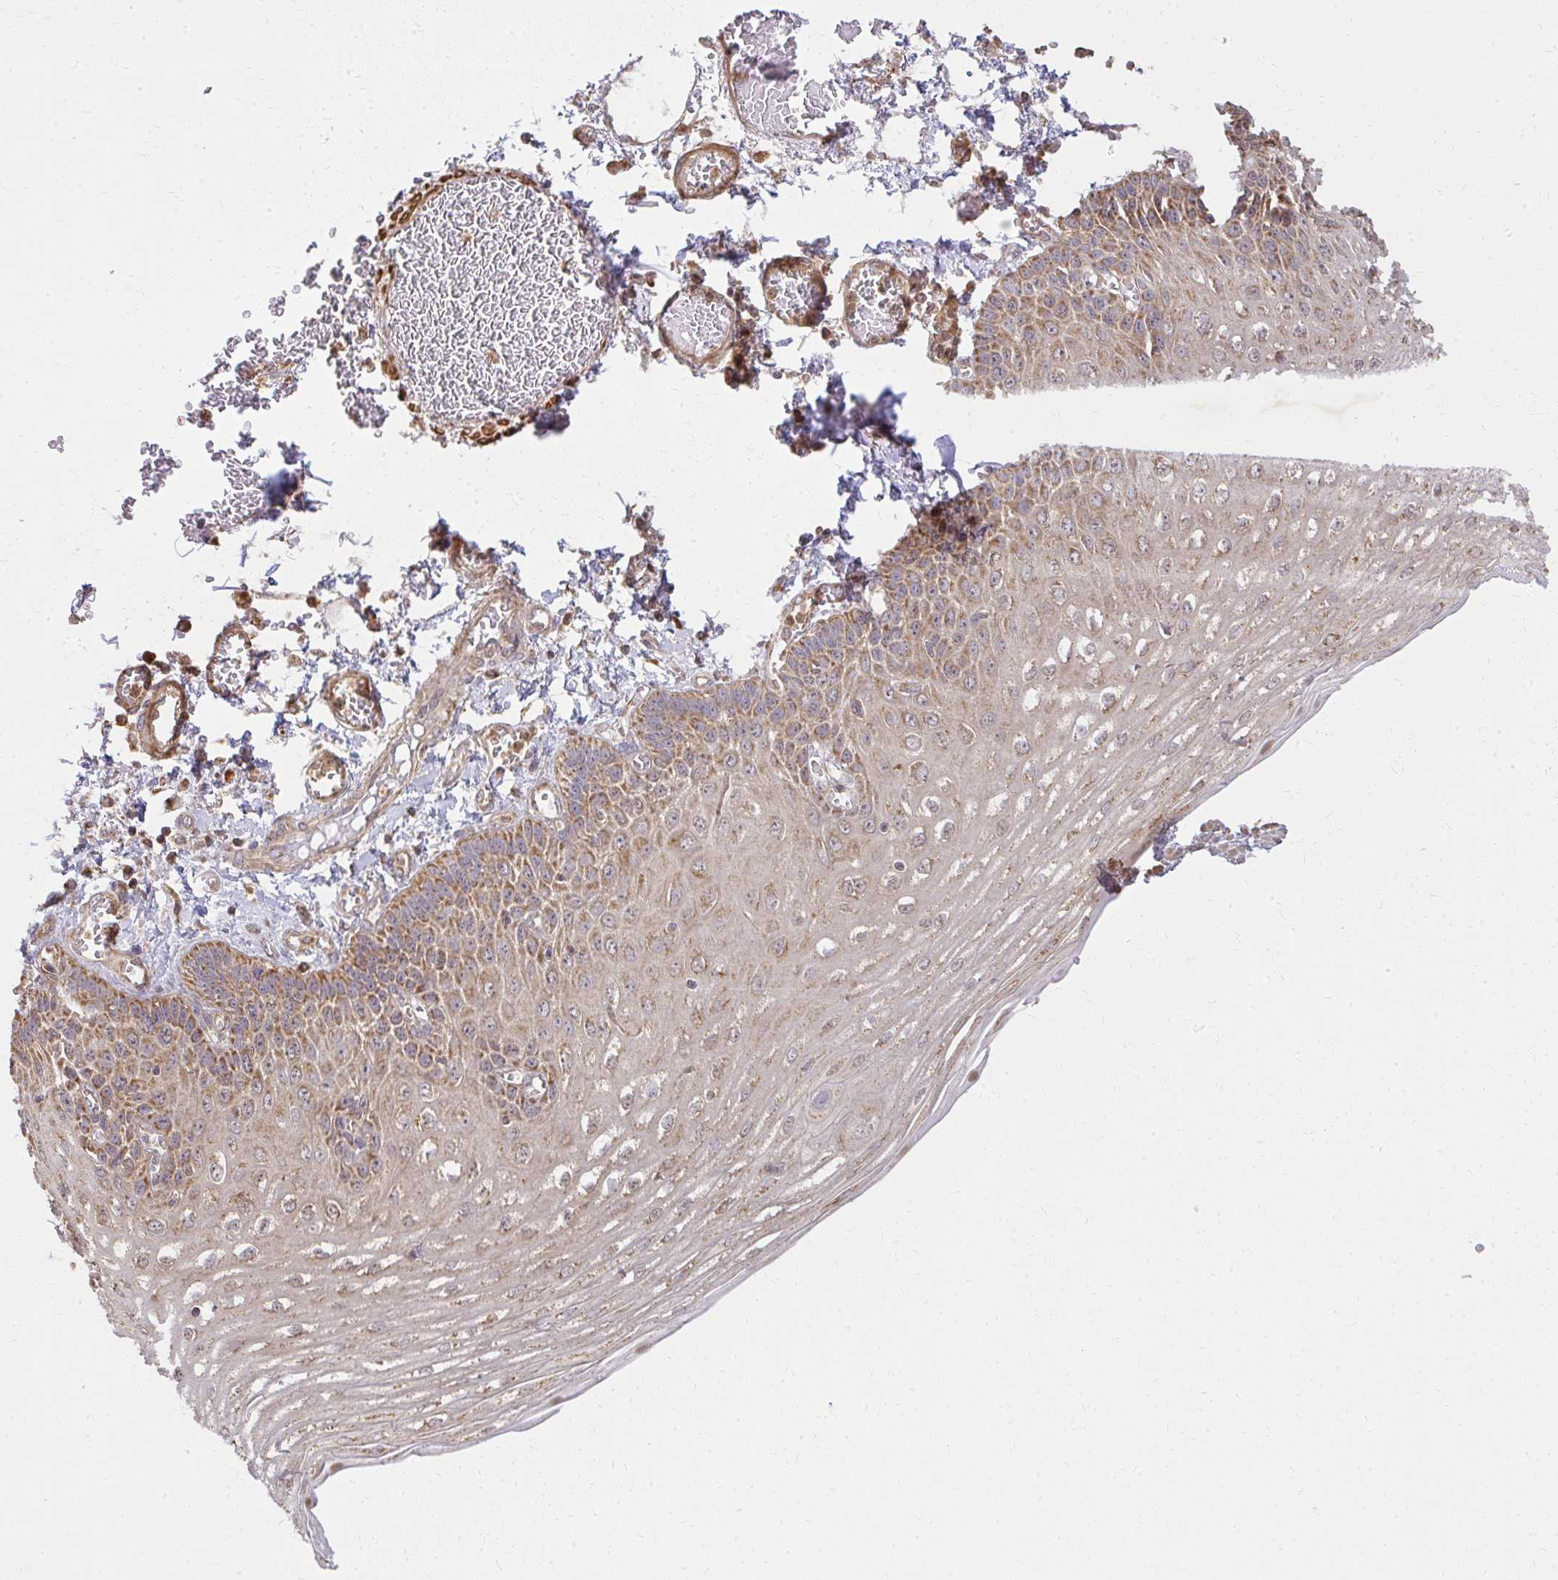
{"staining": {"intensity": "moderate", "quantity": ">75%", "location": "cytoplasmic/membranous"}, "tissue": "esophagus", "cell_type": "Squamous epithelial cells", "image_type": "normal", "snomed": [{"axis": "morphology", "description": "Normal tissue, NOS"}, {"axis": "morphology", "description": "Adenocarcinoma, NOS"}, {"axis": "topography", "description": "Esophagus"}], "caption": "An immunohistochemistry image of benign tissue is shown. Protein staining in brown labels moderate cytoplasmic/membranous positivity in esophagus within squamous epithelial cells. (DAB (3,3'-diaminobenzidine) IHC, brown staining for protein, blue staining for nuclei).", "gene": "GNS", "patient": {"sex": "male", "age": 81}}